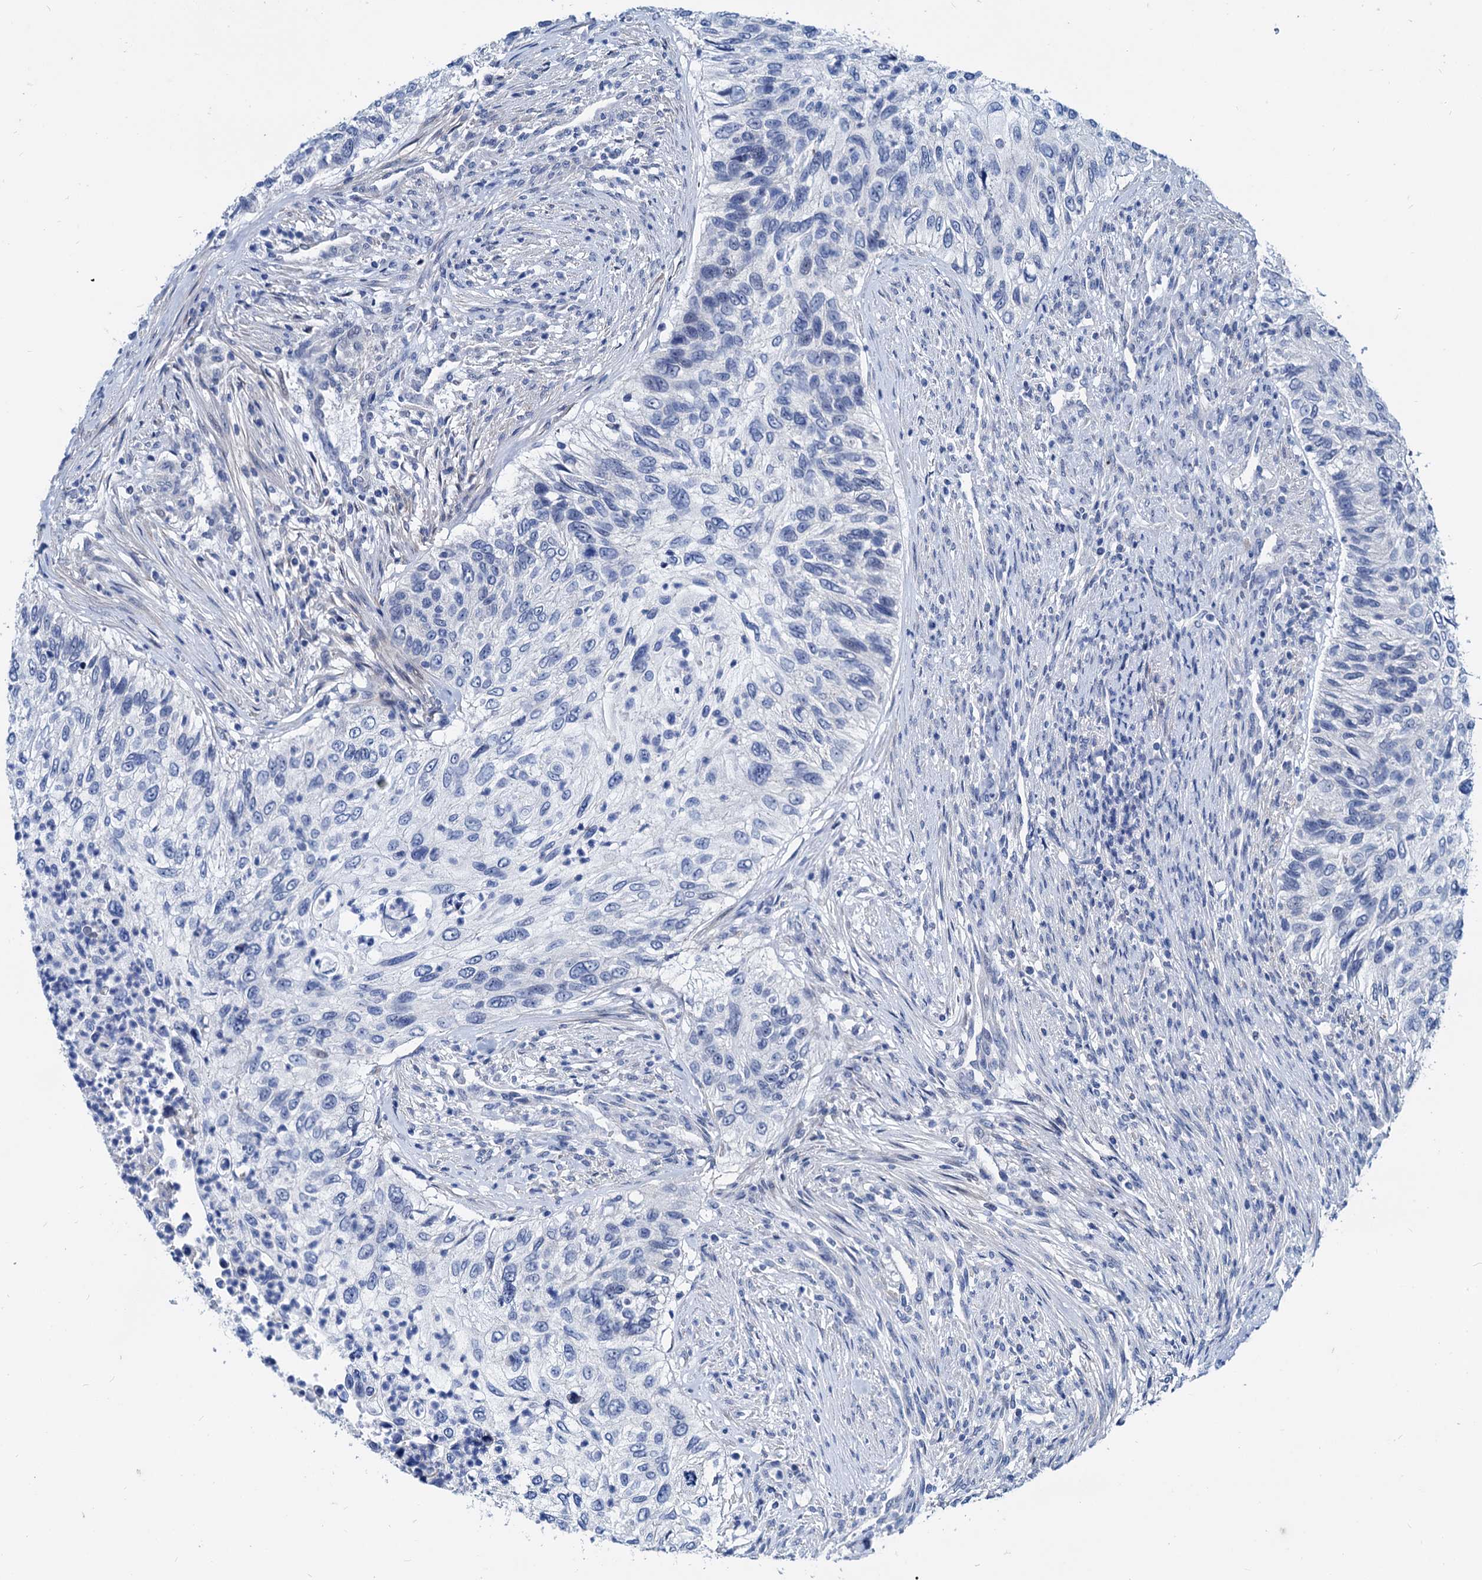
{"staining": {"intensity": "negative", "quantity": "none", "location": "none"}, "tissue": "urothelial cancer", "cell_type": "Tumor cells", "image_type": "cancer", "snomed": [{"axis": "morphology", "description": "Urothelial carcinoma, High grade"}, {"axis": "topography", "description": "Urinary bladder"}], "caption": "Immunohistochemistry of high-grade urothelial carcinoma reveals no staining in tumor cells.", "gene": "HSF2", "patient": {"sex": "female", "age": 60}}